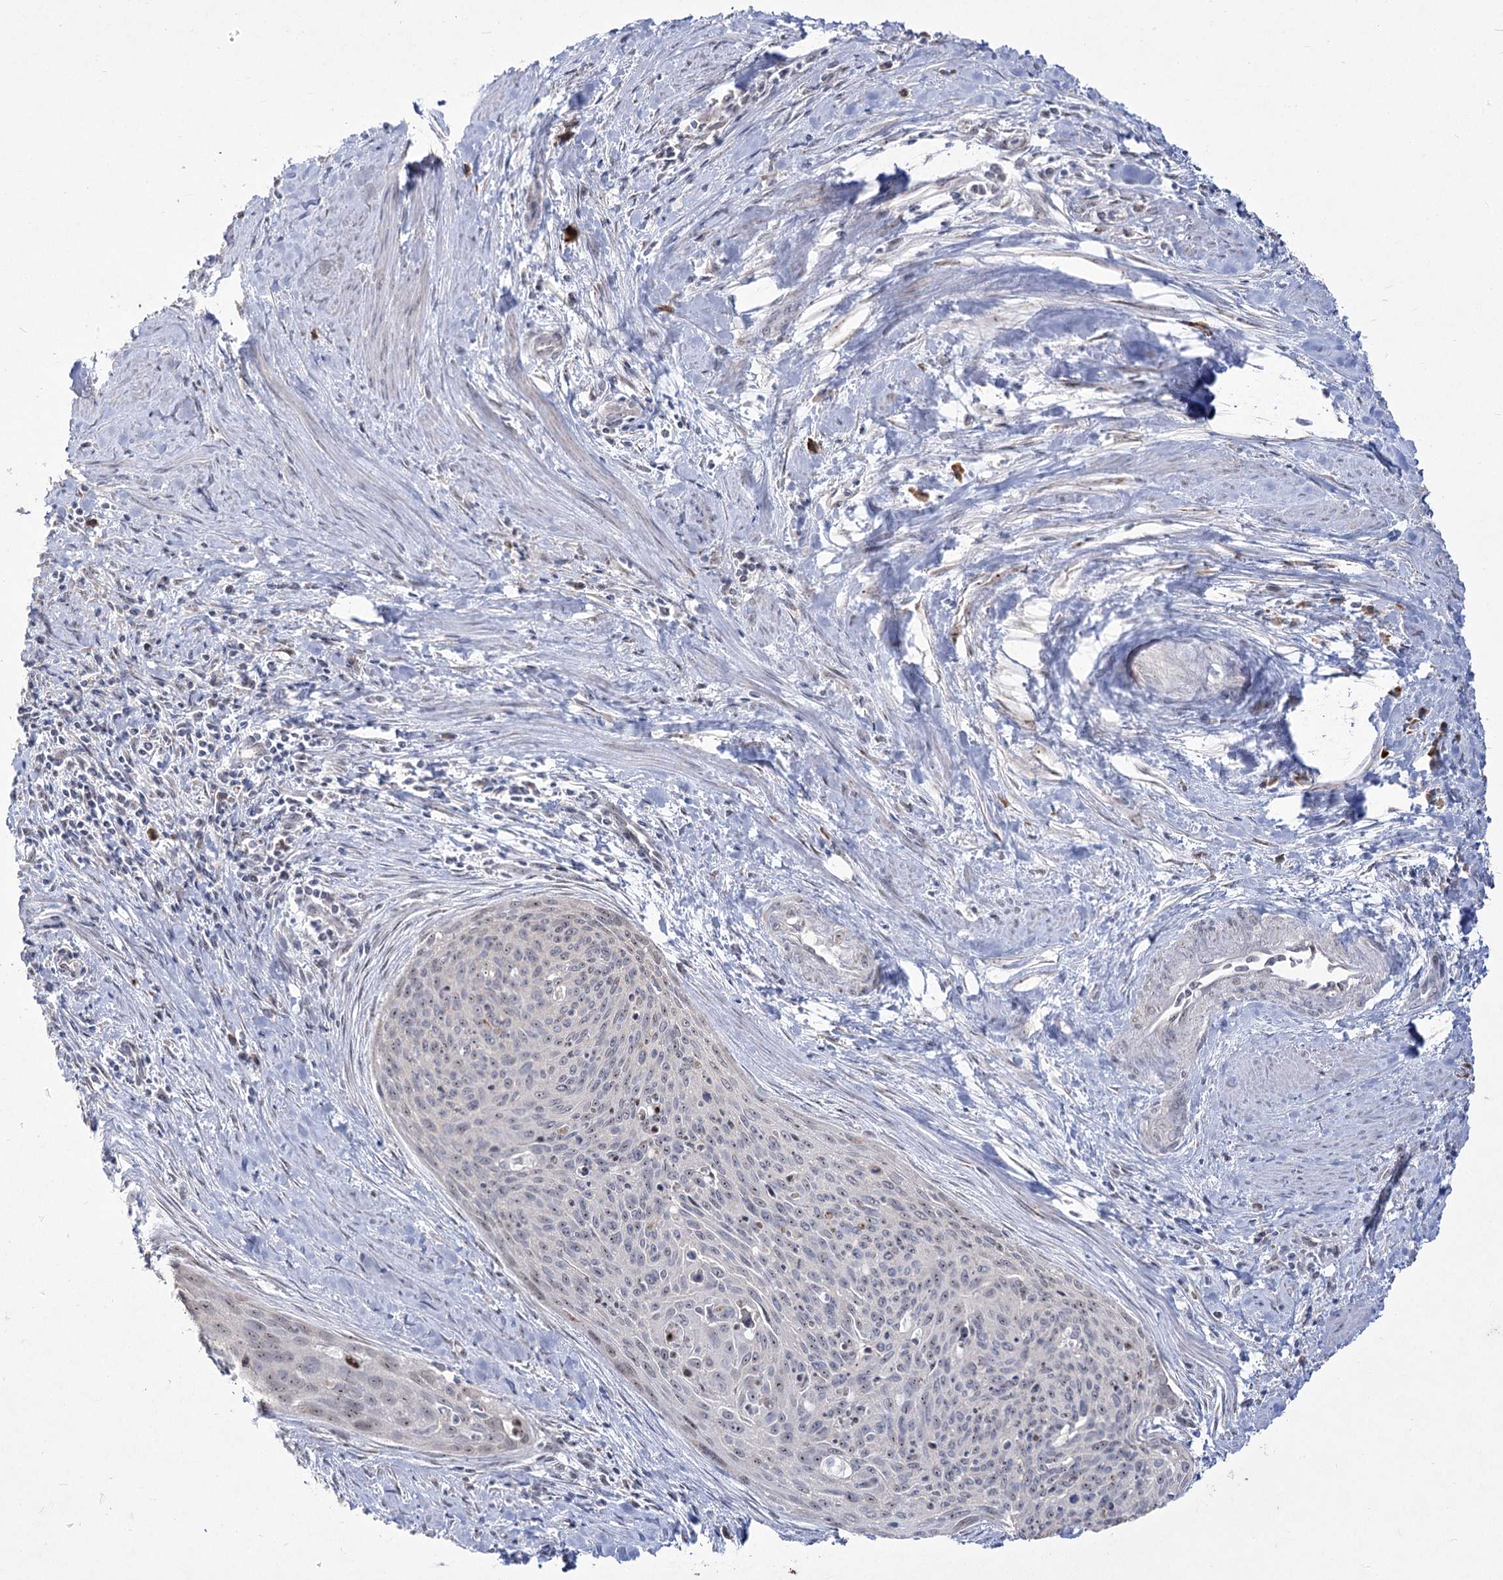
{"staining": {"intensity": "negative", "quantity": "none", "location": "none"}, "tissue": "cervical cancer", "cell_type": "Tumor cells", "image_type": "cancer", "snomed": [{"axis": "morphology", "description": "Squamous cell carcinoma, NOS"}, {"axis": "topography", "description": "Cervix"}], "caption": "DAB (3,3'-diaminobenzidine) immunohistochemical staining of human cervical cancer shows no significant staining in tumor cells. Brightfield microscopy of immunohistochemistry stained with DAB (brown) and hematoxylin (blue), captured at high magnification.", "gene": "DDX50", "patient": {"sex": "female", "age": 55}}